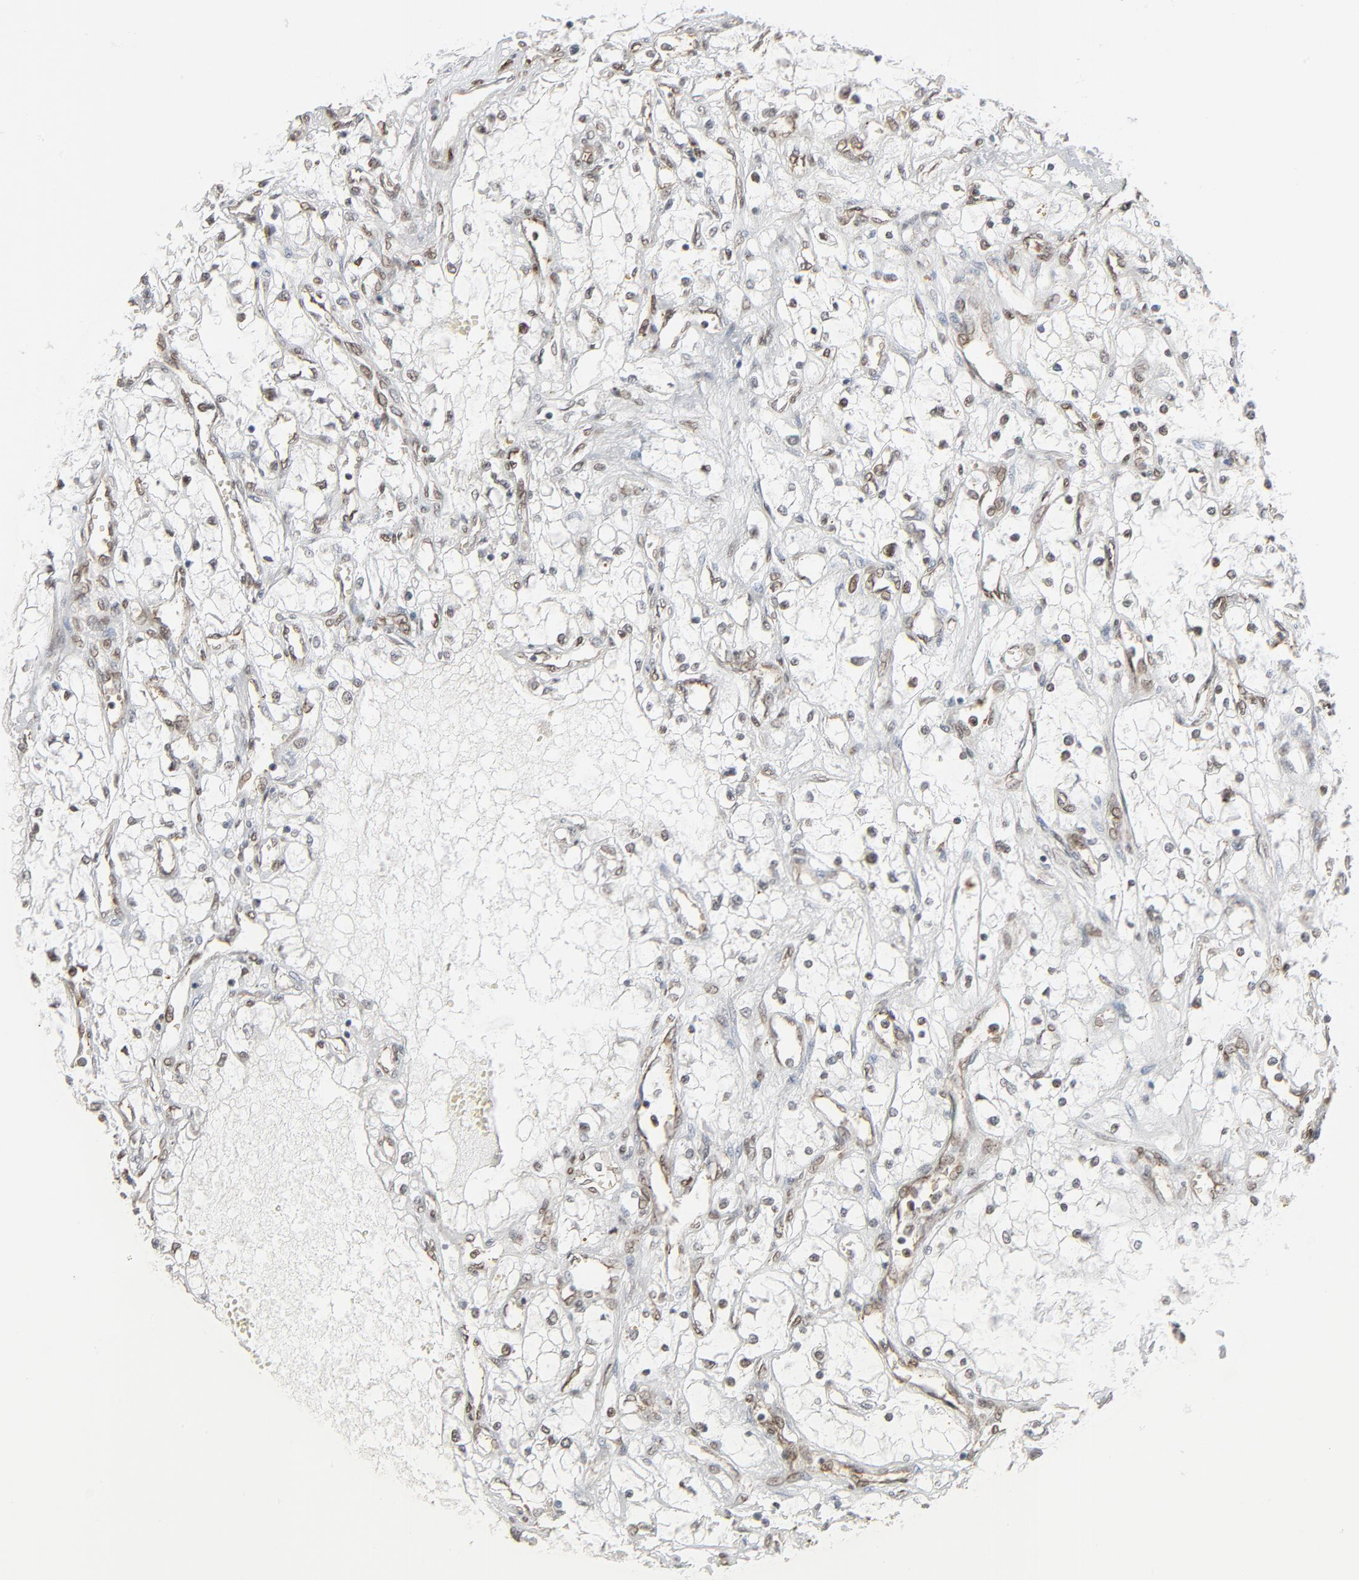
{"staining": {"intensity": "moderate", "quantity": ">75%", "location": "nuclear"}, "tissue": "renal cancer", "cell_type": "Tumor cells", "image_type": "cancer", "snomed": [{"axis": "morphology", "description": "Adenocarcinoma, NOS"}, {"axis": "topography", "description": "Kidney"}], "caption": "This is a photomicrograph of IHC staining of renal cancer, which shows moderate expression in the nuclear of tumor cells.", "gene": "CUX1", "patient": {"sex": "male", "age": 61}}